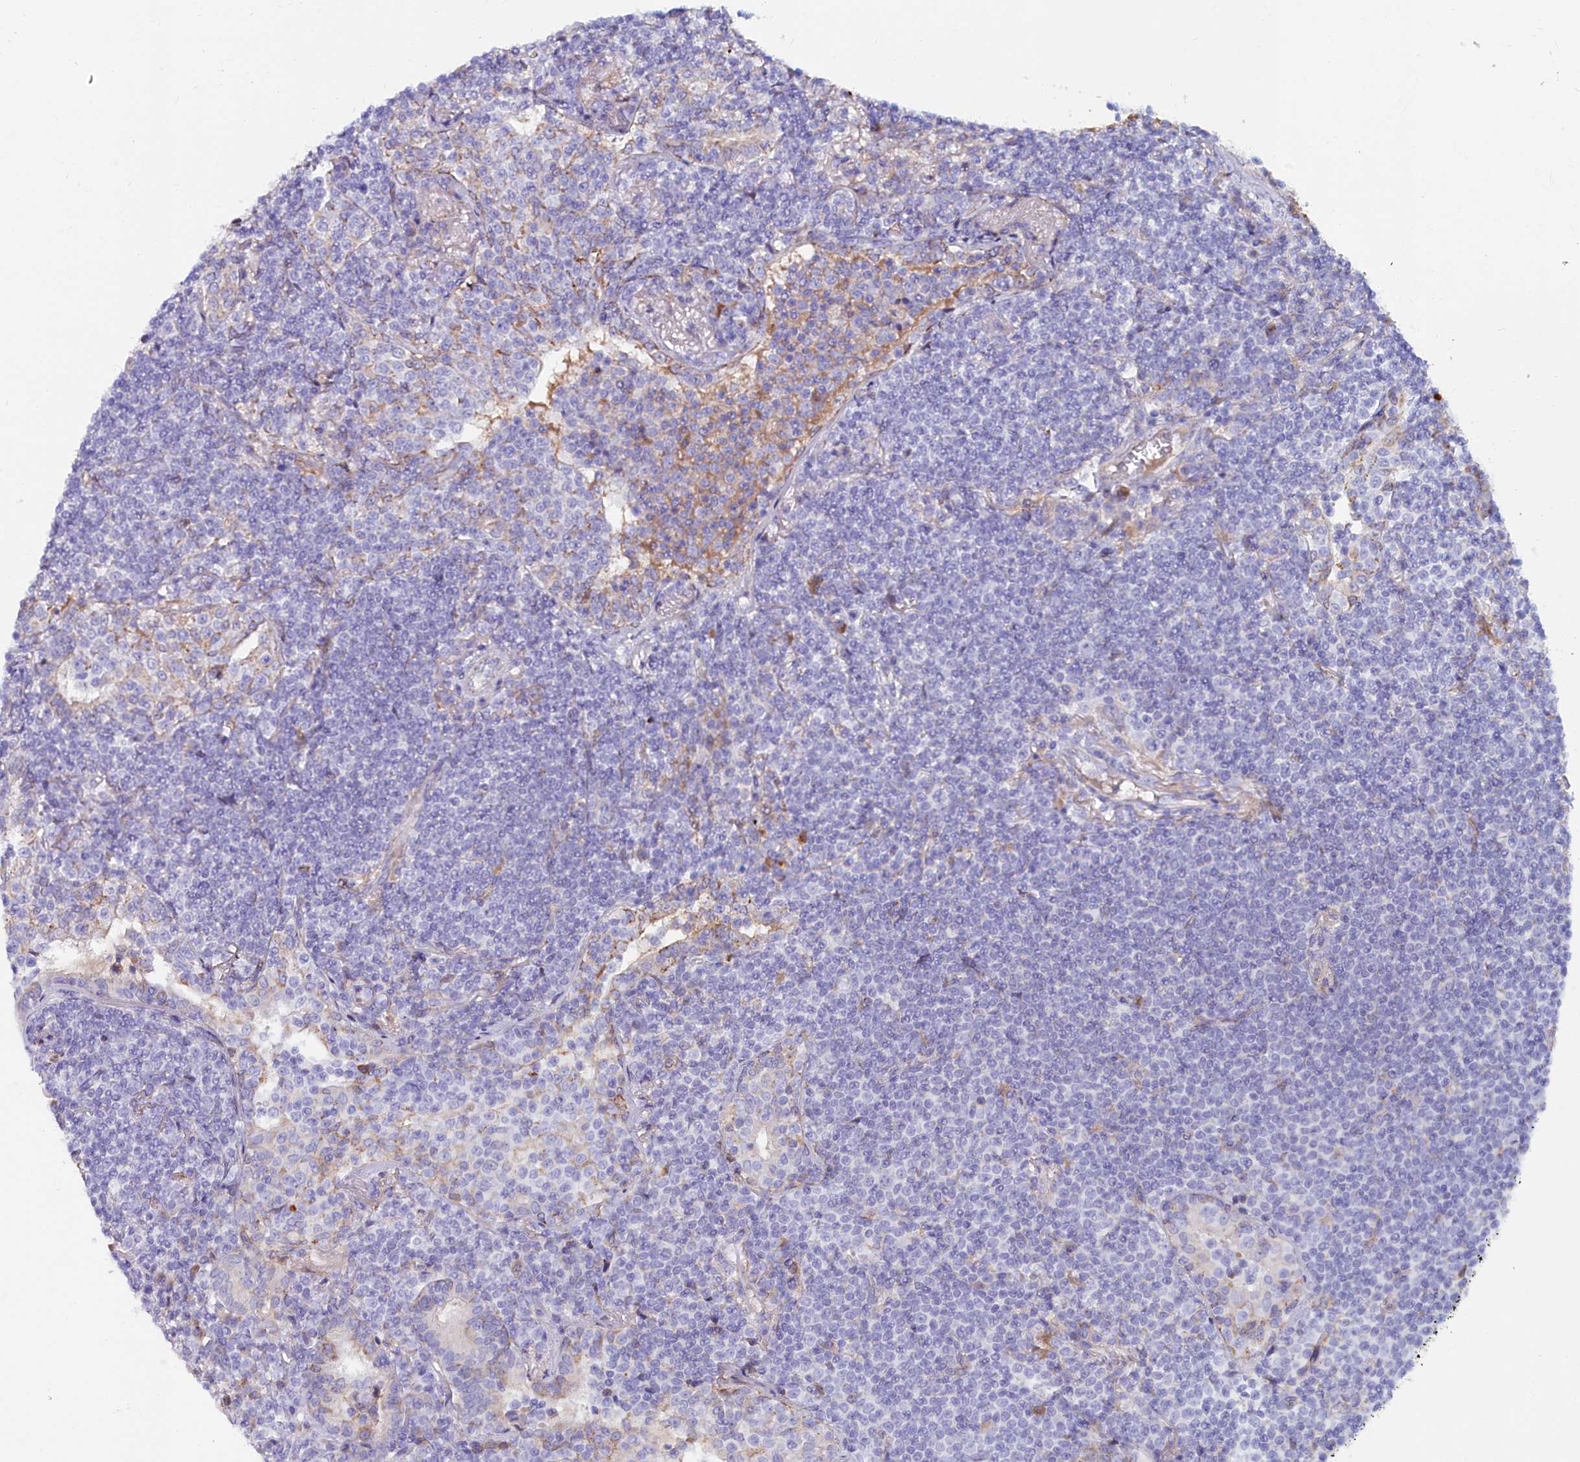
{"staining": {"intensity": "negative", "quantity": "none", "location": "none"}, "tissue": "lymphoma", "cell_type": "Tumor cells", "image_type": "cancer", "snomed": [{"axis": "morphology", "description": "Malignant lymphoma, non-Hodgkin's type, Low grade"}, {"axis": "topography", "description": "Lung"}], "caption": "This is an immunohistochemistry micrograph of human malignant lymphoma, non-Hodgkin's type (low-grade). There is no expression in tumor cells.", "gene": "SLC49A3", "patient": {"sex": "female", "age": 71}}